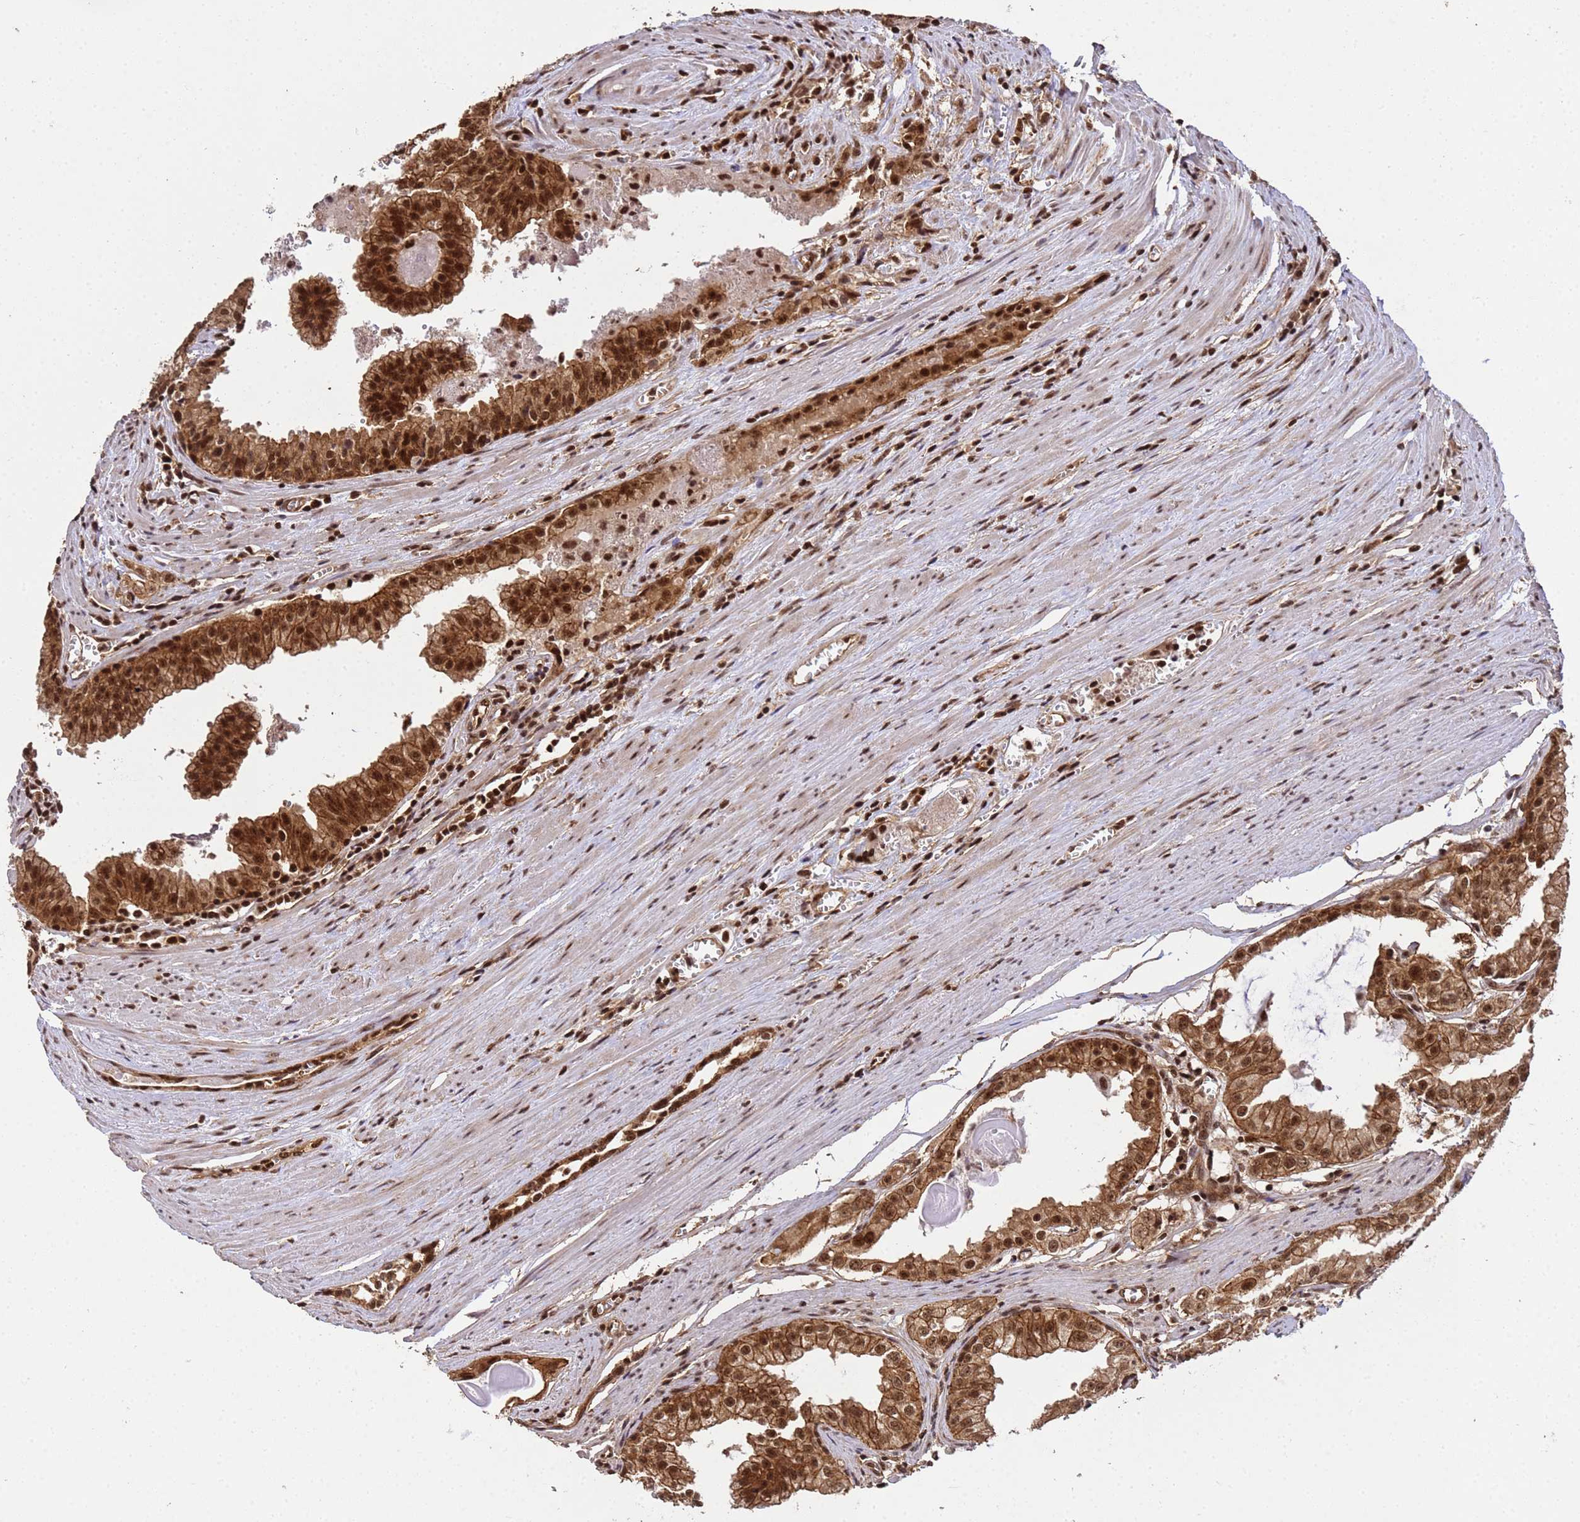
{"staining": {"intensity": "strong", "quantity": ">75%", "location": "cytoplasmic/membranous,nuclear"}, "tissue": "prostate cancer", "cell_type": "Tumor cells", "image_type": "cancer", "snomed": [{"axis": "morphology", "description": "Adenocarcinoma, High grade"}, {"axis": "topography", "description": "Prostate"}], "caption": "Immunohistochemistry staining of prostate high-grade adenocarcinoma, which demonstrates high levels of strong cytoplasmic/membranous and nuclear staining in approximately >75% of tumor cells indicating strong cytoplasmic/membranous and nuclear protein positivity. The staining was performed using DAB (brown) for protein detection and nuclei were counterstained in hematoxylin (blue).", "gene": "SYF2", "patient": {"sex": "male", "age": 68}}